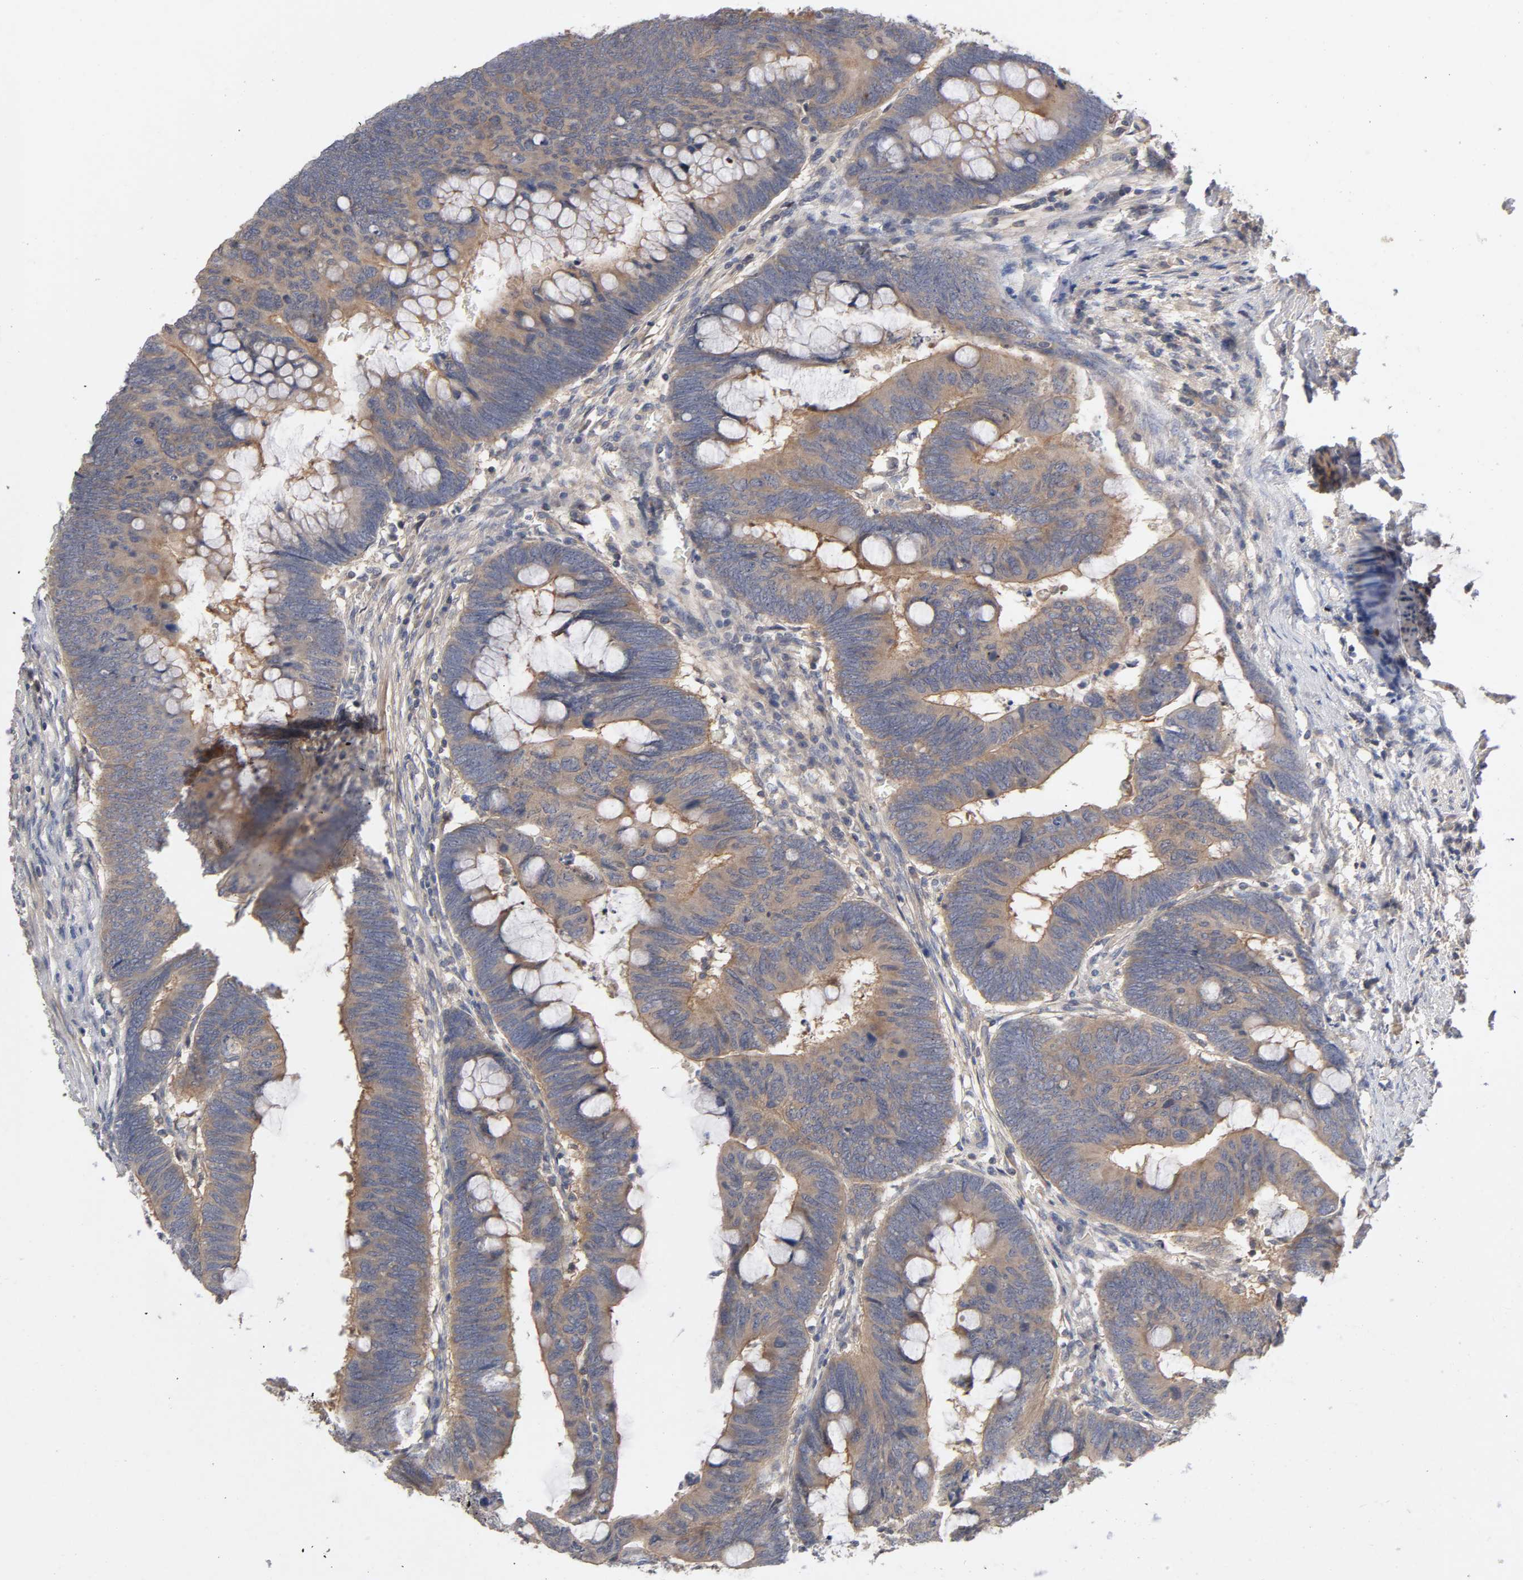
{"staining": {"intensity": "moderate", "quantity": ">75%", "location": "cytoplasmic/membranous"}, "tissue": "colorectal cancer", "cell_type": "Tumor cells", "image_type": "cancer", "snomed": [{"axis": "morphology", "description": "Normal tissue, NOS"}, {"axis": "morphology", "description": "Adenocarcinoma, NOS"}, {"axis": "topography", "description": "Rectum"}, {"axis": "topography", "description": "Peripheral nerve tissue"}], "caption": "A brown stain labels moderate cytoplasmic/membranous positivity of a protein in human colorectal adenocarcinoma tumor cells.", "gene": "CPB2", "patient": {"sex": "male", "age": 92}}